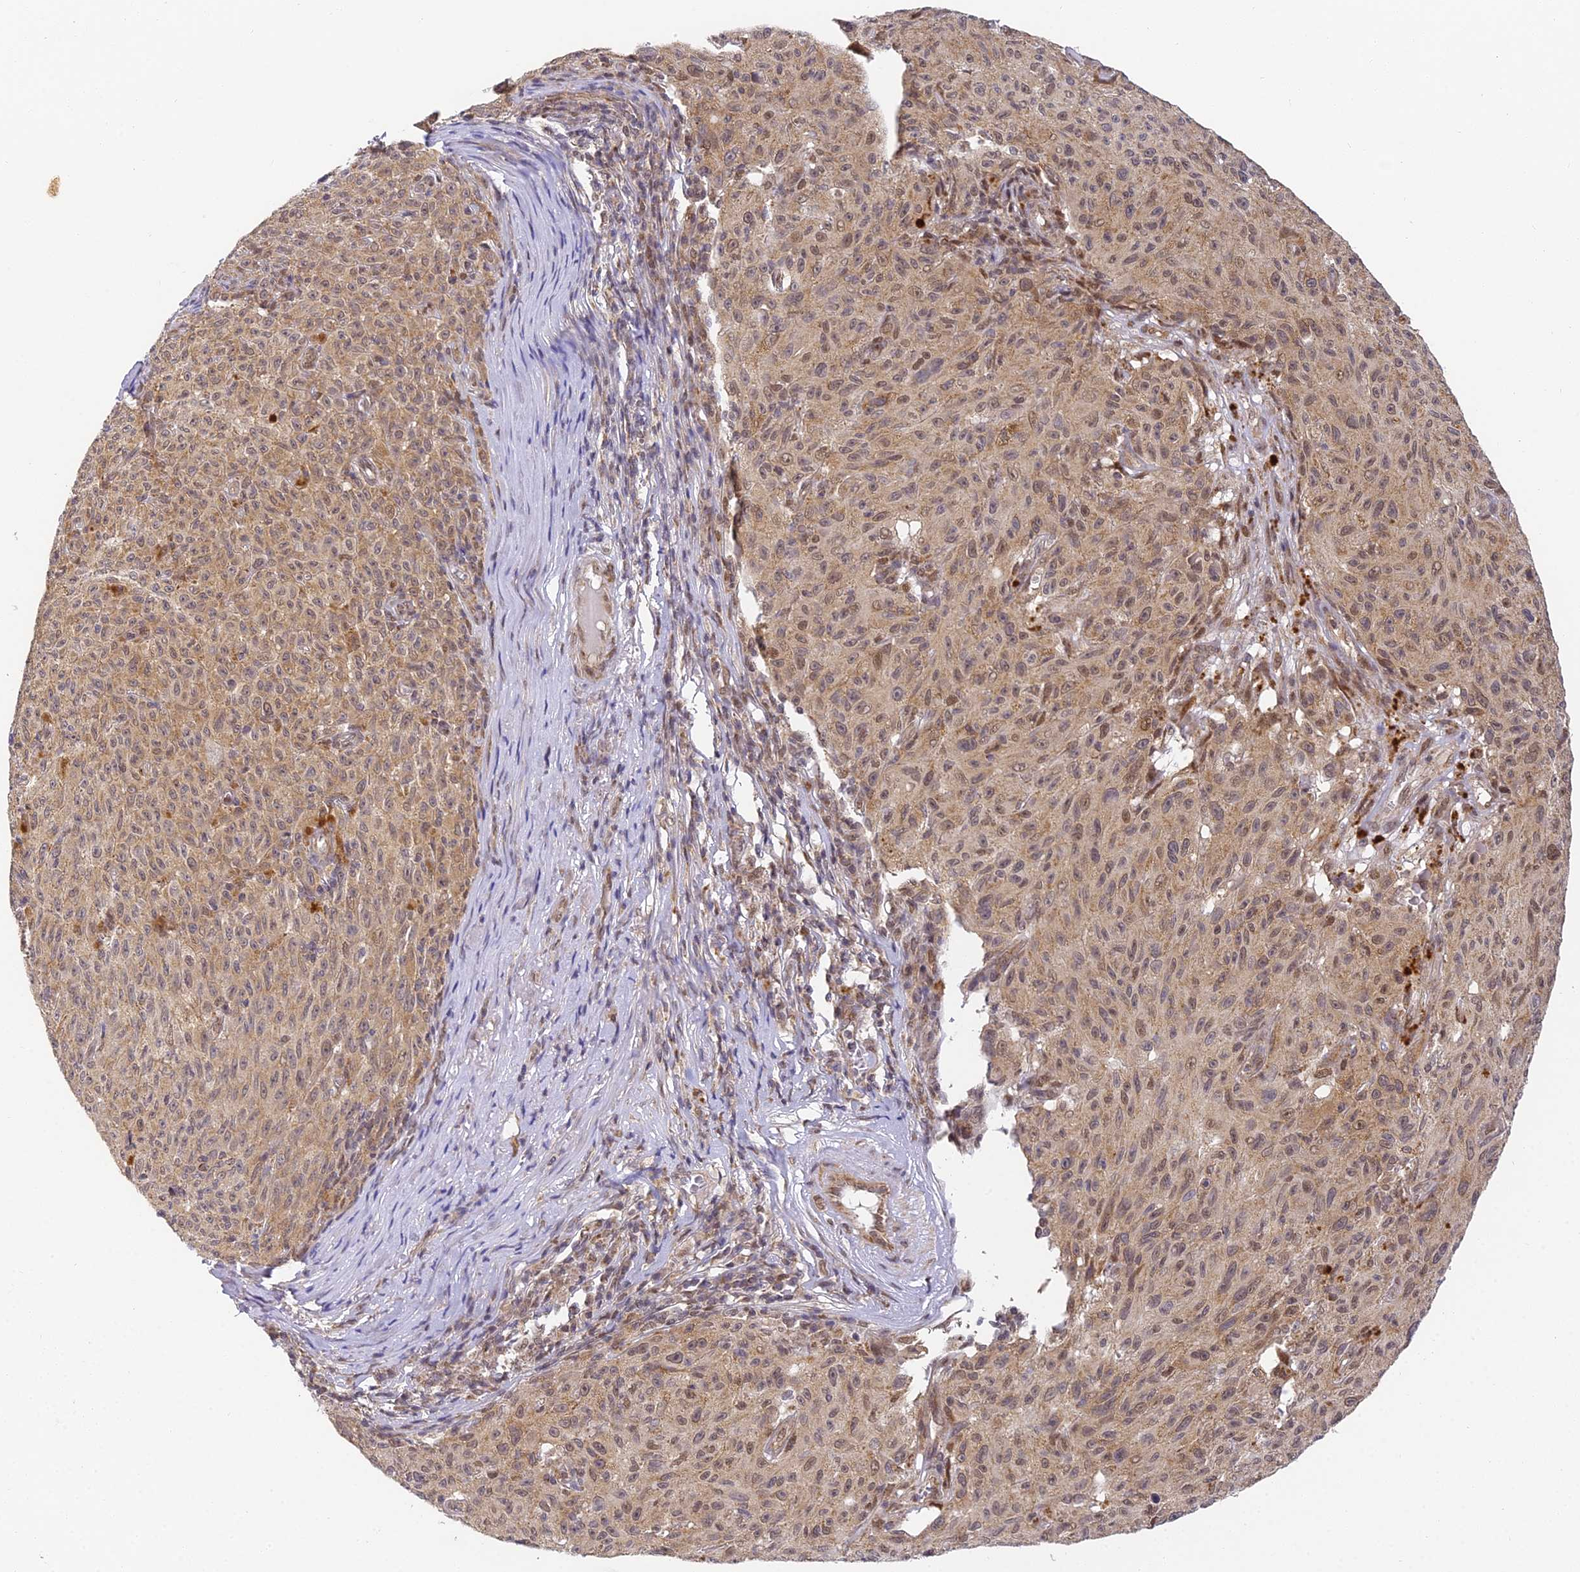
{"staining": {"intensity": "moderate", "quantity": "25%-75%", "location": "nuclear"}, "tissue": "melanoma", "cell_type": "Tumor cells", "image_type": "cancer", "snomed": [{"axis": "morphology", "description": "Malignant melanoma, NOS"}, {"axis": "topography", "description": "Skin"}], "caption": "A medium amount of moderate nuclear staining is appreciated in approximately 25%-75% of tumor cells in melanoma tissue. The protein is stained brown, and the nuclei are stained in blue (DAB IHC with brightfield microscopy, high magnification).", "gene": "DNAAF10", "patient": {"sex": "female", "age": 82}}